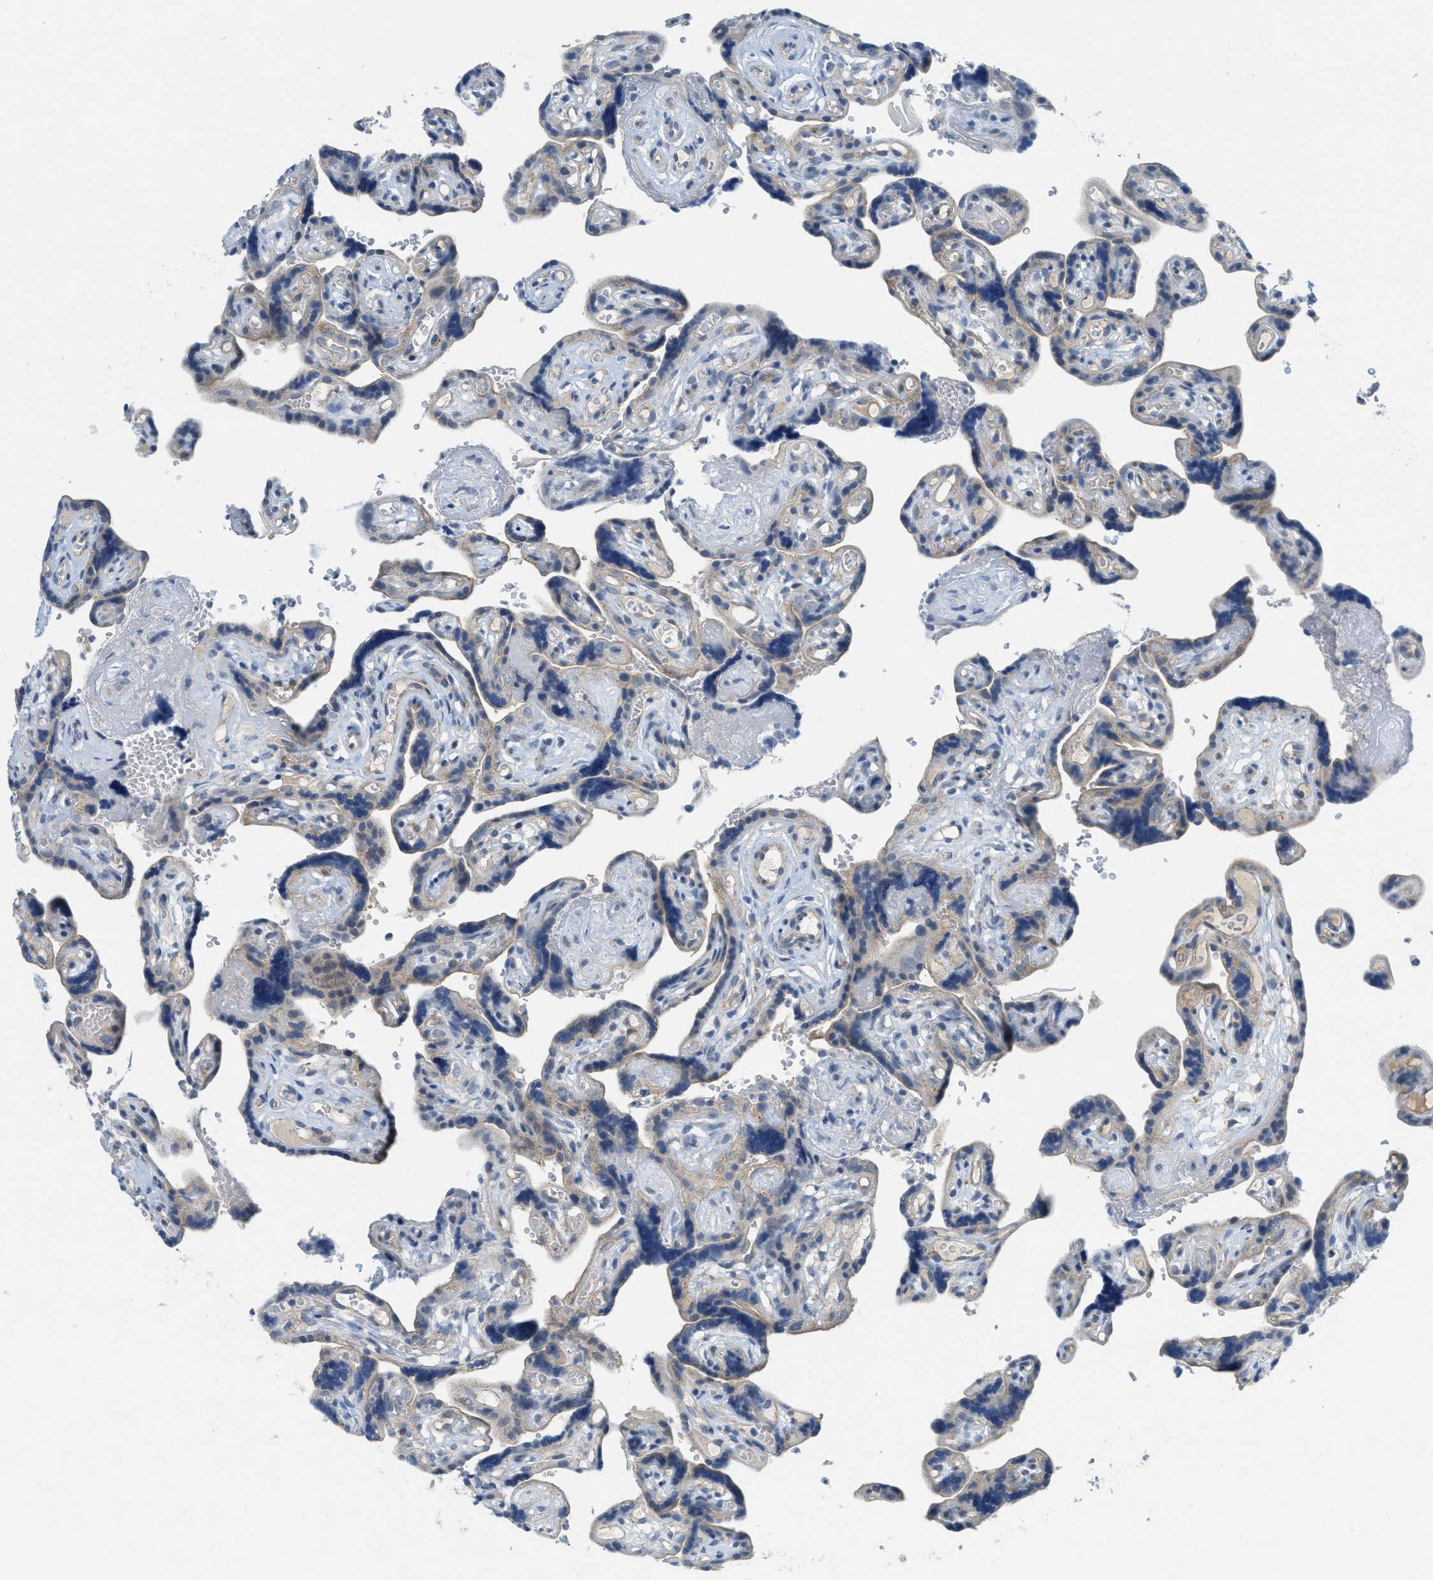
{"staining": {"intensity": "weak", "quantity": "<25%", "location": "cytoplasmic/membranous"}, "tissue": "placenta", "cell_type": "Decidual cells", "image_type": "normal", "snomed": [{"axis": "morphology", "description": "Normal tissue, NOS"}, {"axis": "topography", "description": "Placenta"}], "caption": "The image reveals no significant positivity in decidual cells of placenta. (Immunohistochemistry, brightfield microscopy, high magnification).", "gene": "ZFYVE9", "patient": {"sex": "female", "age": 30}}